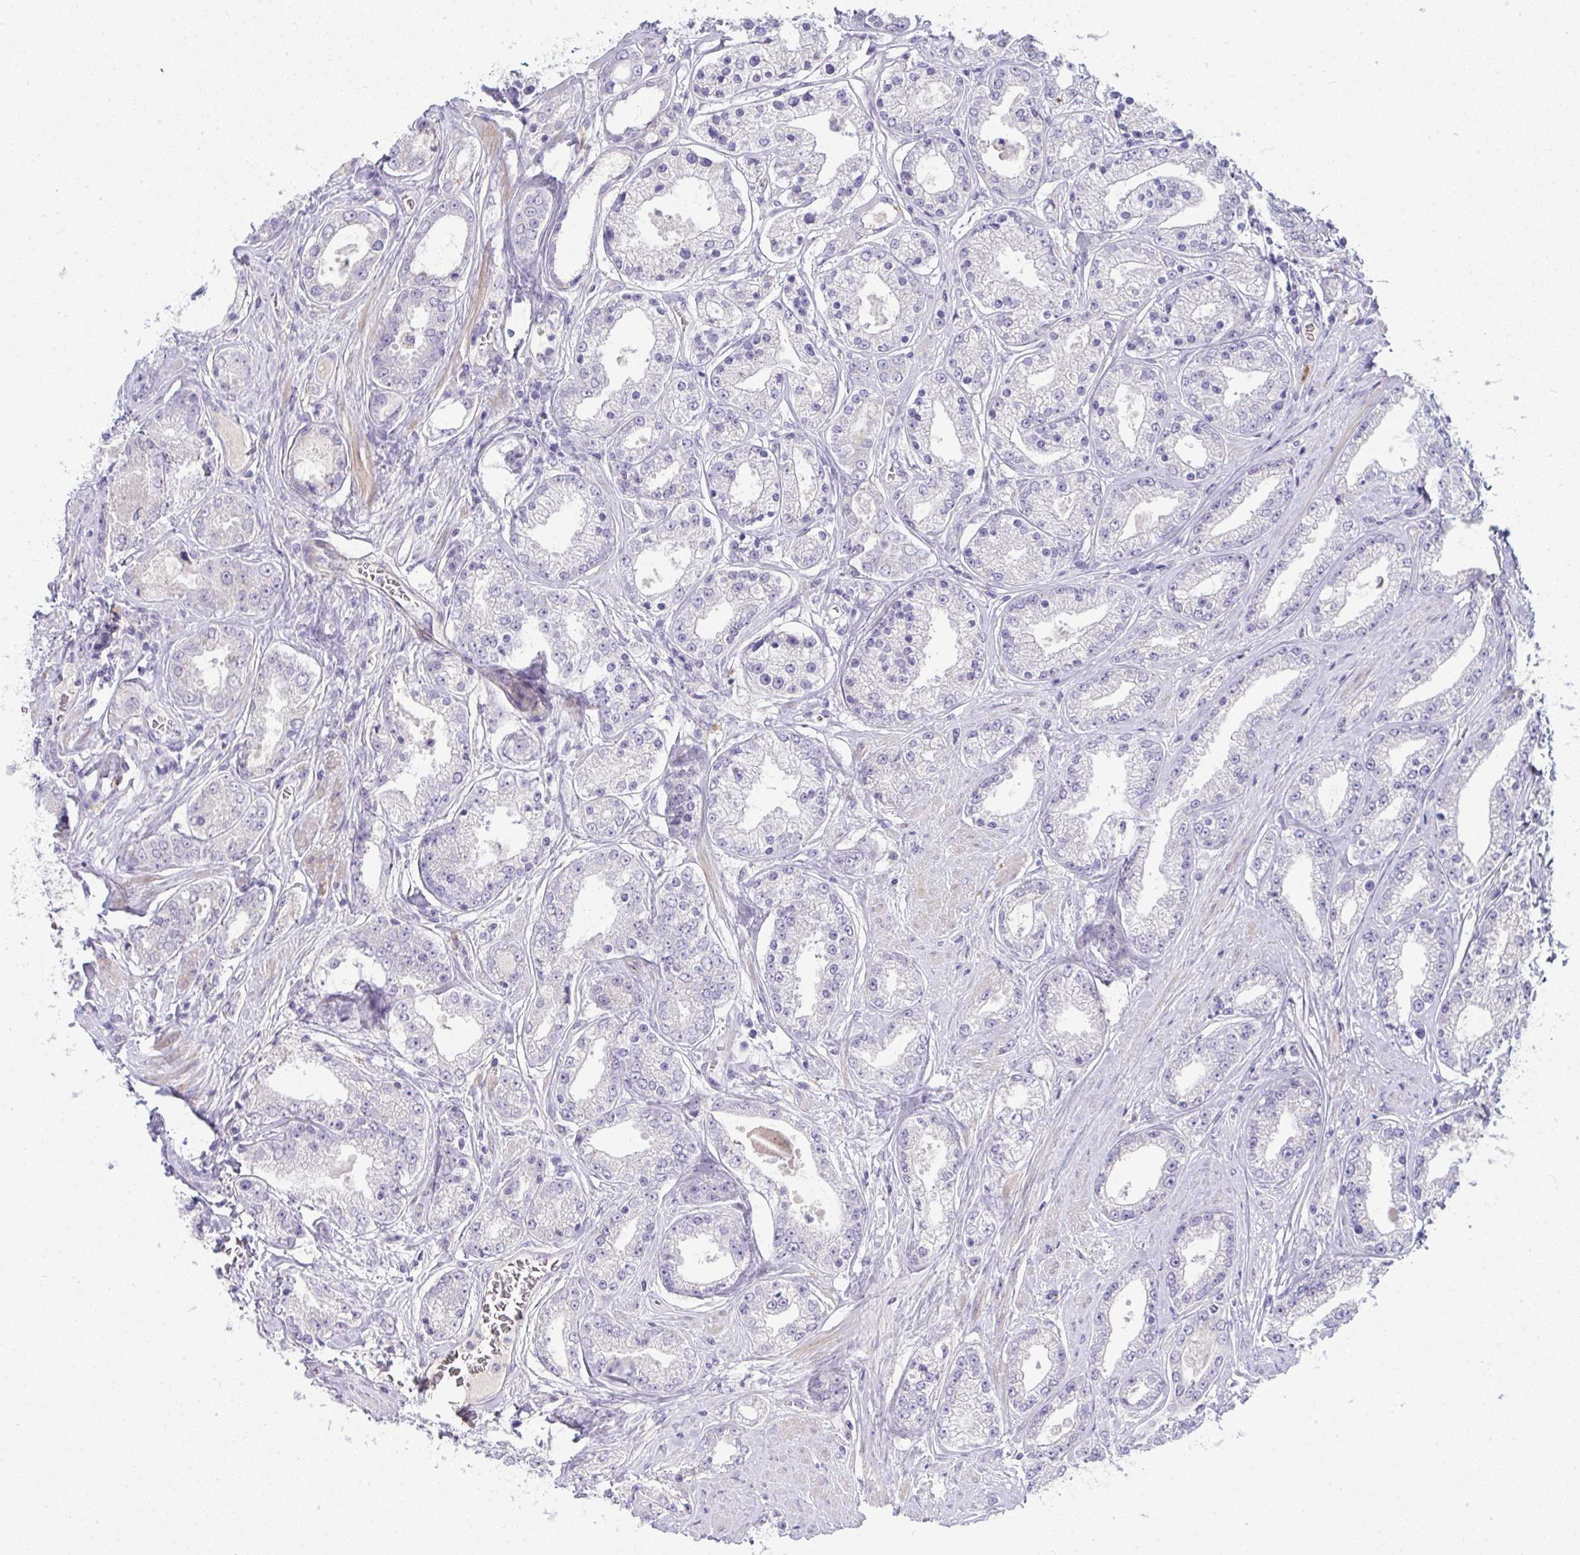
{"staining": {"intensity": "negative", "quantity": "none", "location": "none"}, "tissue": "prostate cancer", "cell_type": "Tumor cells", "image_type": "cancer", "snomed": [{"axis": "morphology", "description": "Adenocarcinoma, High grade"}, {"axis": "topography", "description": "Prostate"}], "caption": "The micrograph demonstrates no significant staining in tumor cells of adenocarcinoma (high-grade) (prostate).", "gene": "SPTB", "patient": {"sex": "male", "age": 66}}